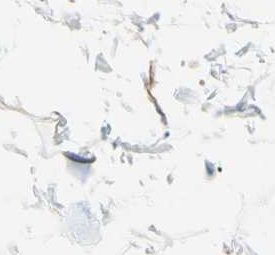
{"staining": {"intensity": "weak", "quantity": ">75%", "location": "cytoplasmic/membranous"}, "tissue": "adipose tissue", "cell_type": "Adipocytes", "image_type": "normal", "snomed": [{"axis": "morphology", "description": "Normal tissue, NOS"}, {"axis": "topography", "description": "Soft tissue"}], "caption": "IHC histopathology image of benign adipose tissue: human adipose tissue stained using IHC reveals low levels of weak protein expression localized specifically in the cytoplasmic/membranous of adipocytes, appearing as a cytoplasmic/membranous brown color.", "gene": "DYNLRB1", "patient": {"sex": "male", "age": 72}}